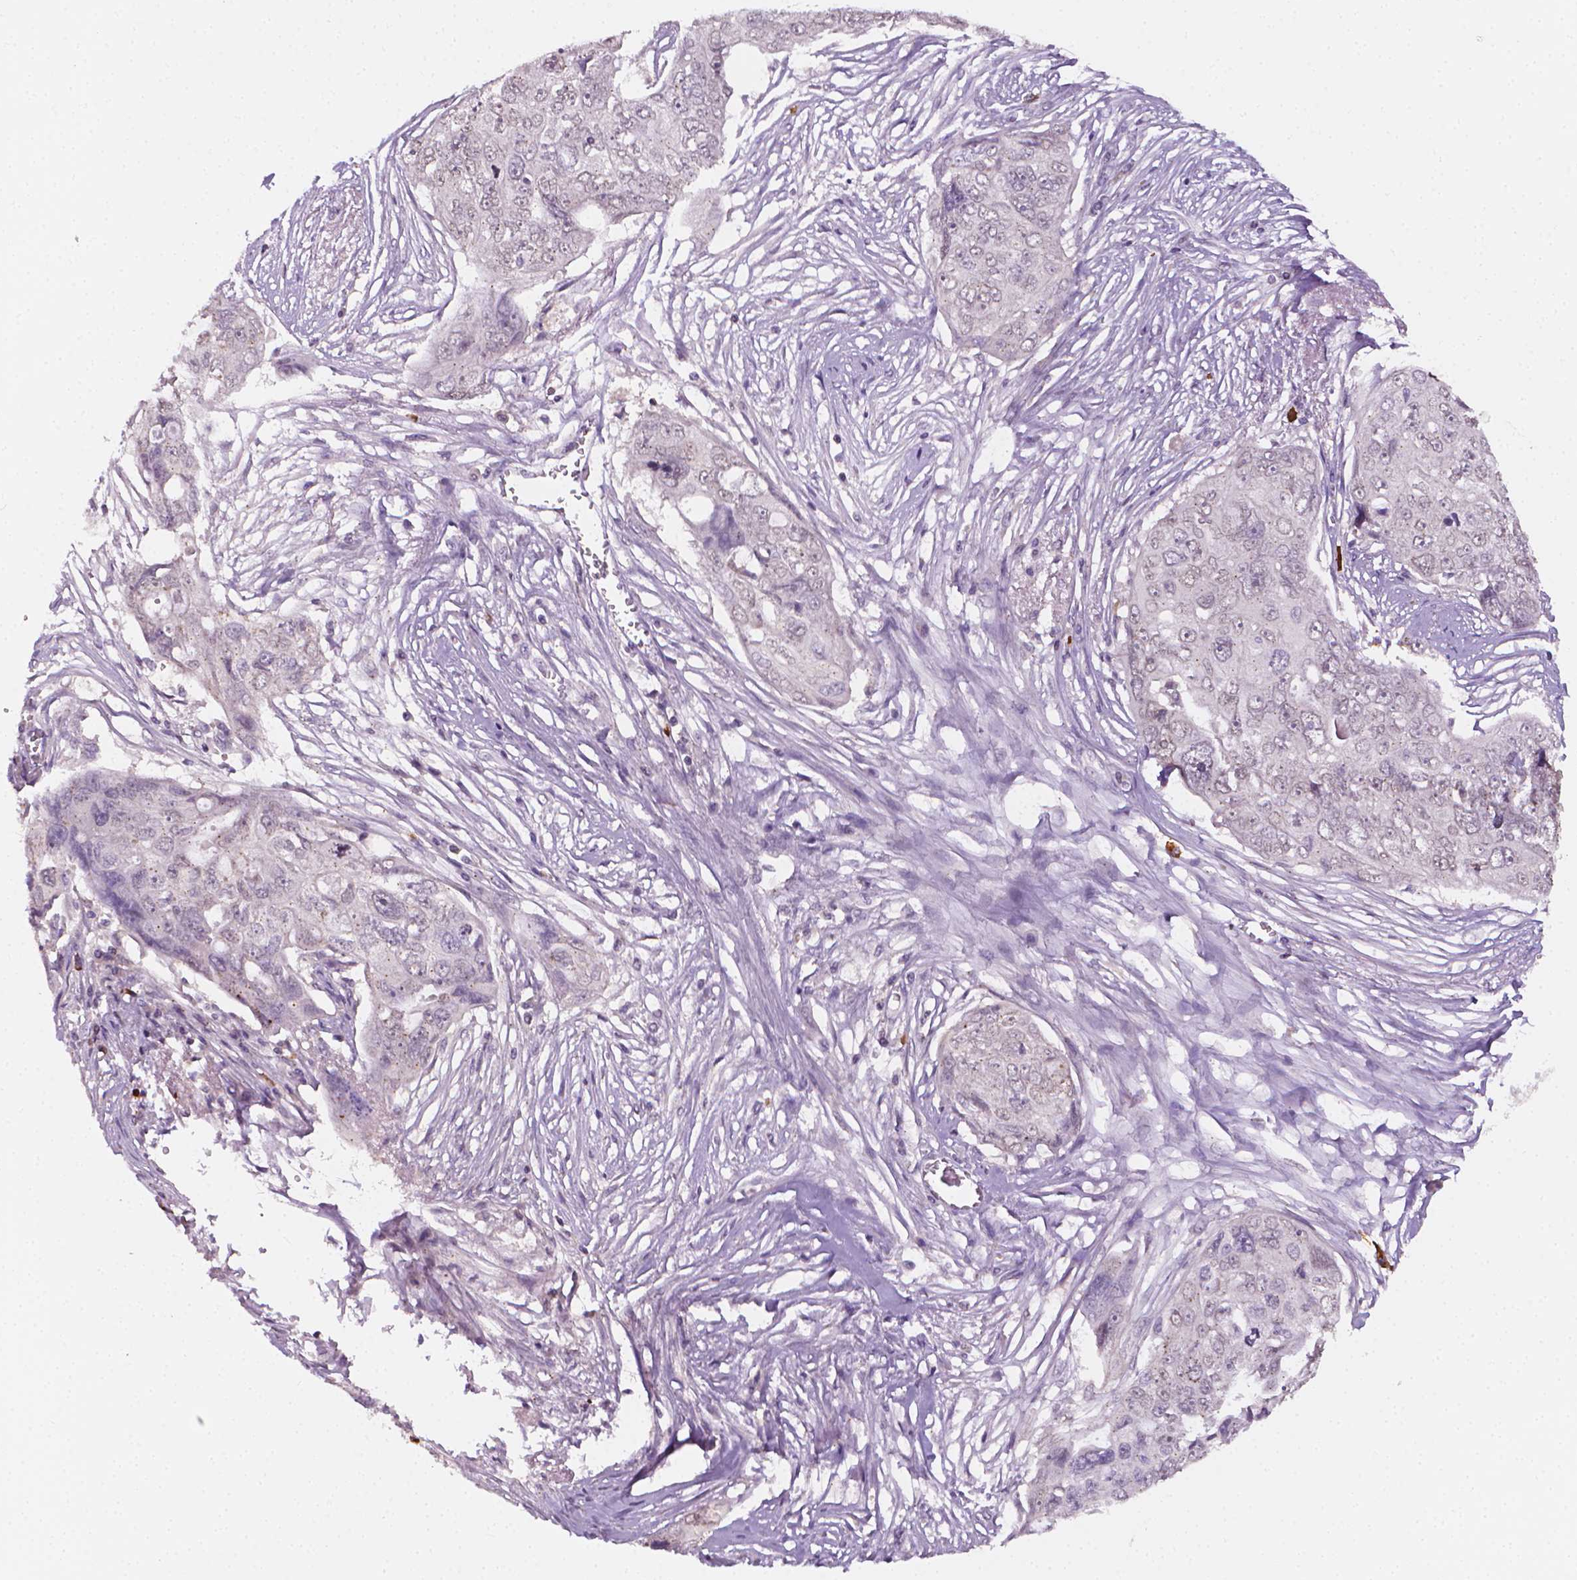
{"staining": {"intensity": "negative", "quantity": "none", "location": "none"}, "tissue": "ovarian cancer", "cell_type": "Tumor cells", "image_type": "cancer", "snomed": [{"axis": "morphology", "description": "Carcinoma, endometroid"}, {"axis": "topography", "description": "Ovary"}], "caption": "DAB immunohistochemical staining of endometroid carcinoma (ovarian) exhibits no significant expression in tumor cells.", "gene": "NCAN", "patient": {"sex": "female", "age": 70}}